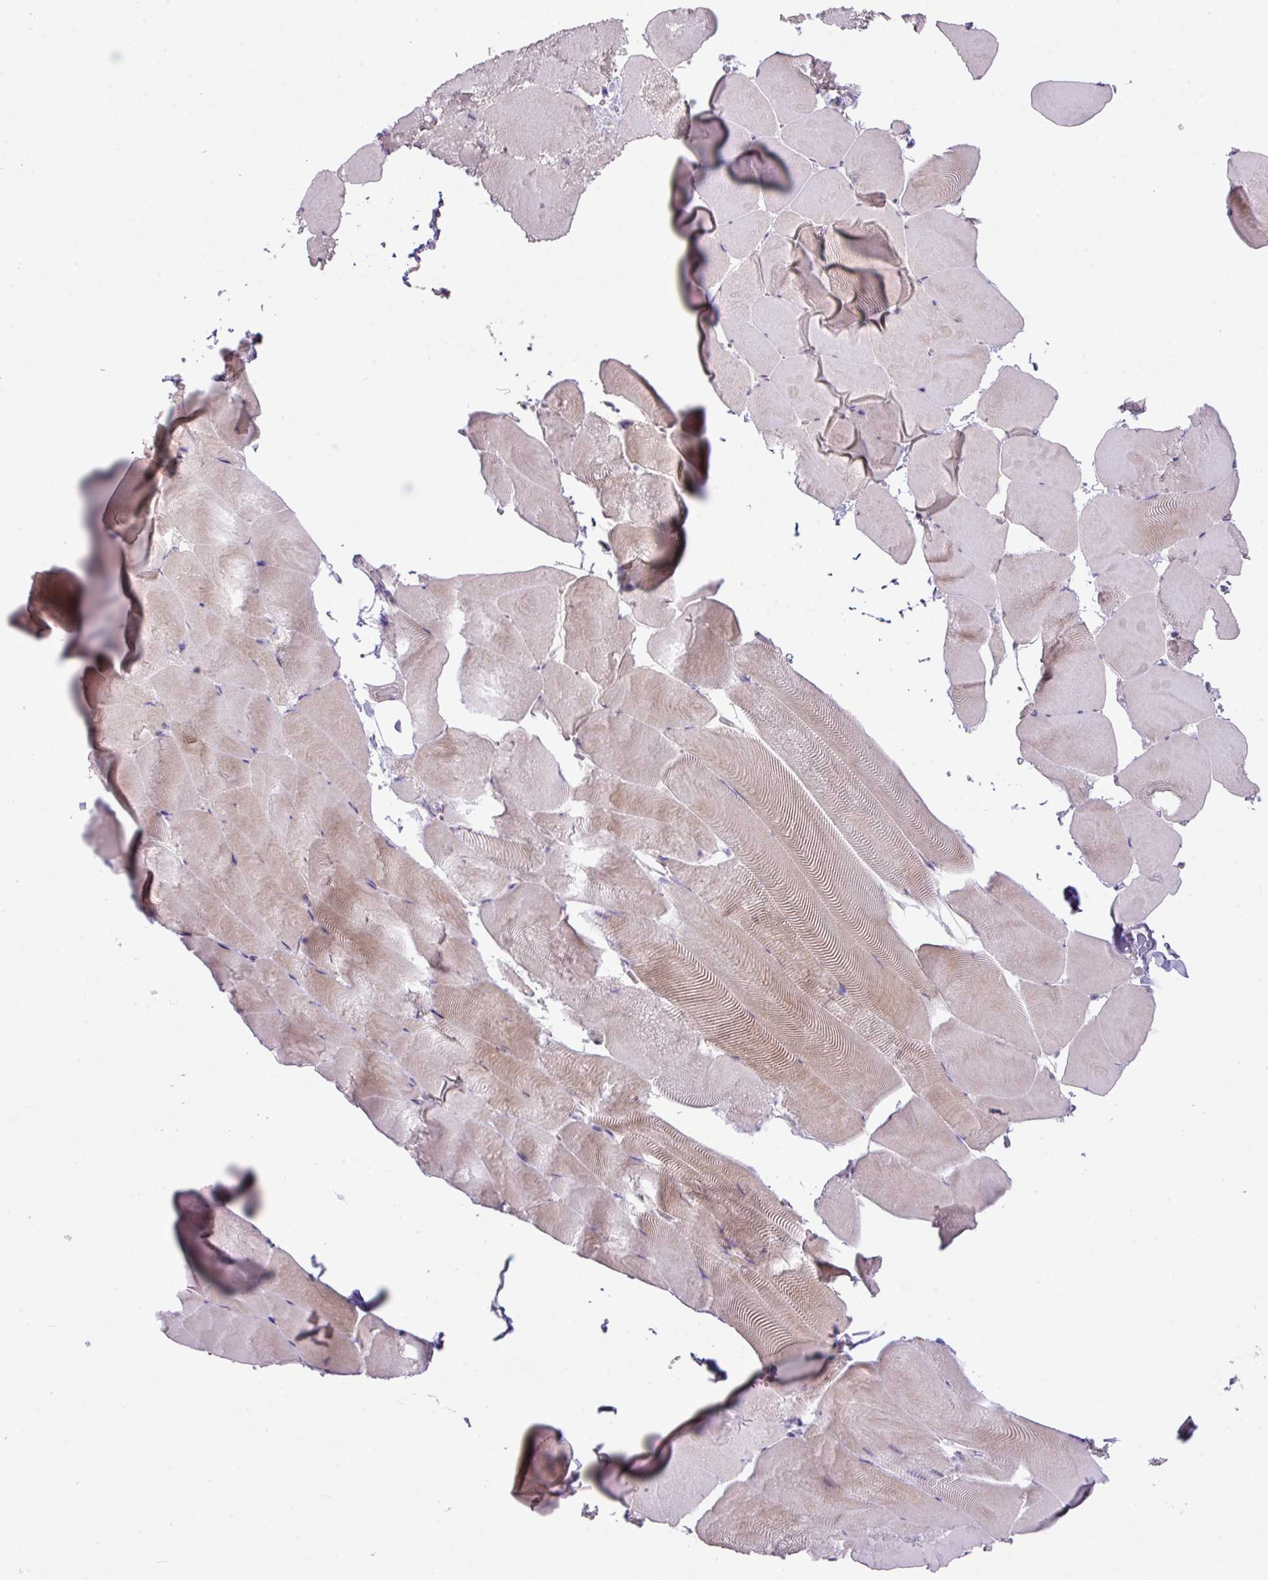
{"staining": {"intensity": "weak", "quantity": ">75%", "location": "cytoplasmic/membranous"}, "tissue": "skeletal muscle", "cell_type": "Myocytes", "image_type": "normal", "snomed": [{"axis": "morphology", "description": "Normal tissue, NOS"}, {"axis": "topography", "description": "Skeletal muscle"}], "caption": "Protein staining by immunohistochemistry shows weak cytoplasmic/membranous positivity in approximately >75% of myocytes in unremarkable skeletal muscle.", "gene": "ZNF394", "patient": {"sex": "female", "age": 64}}